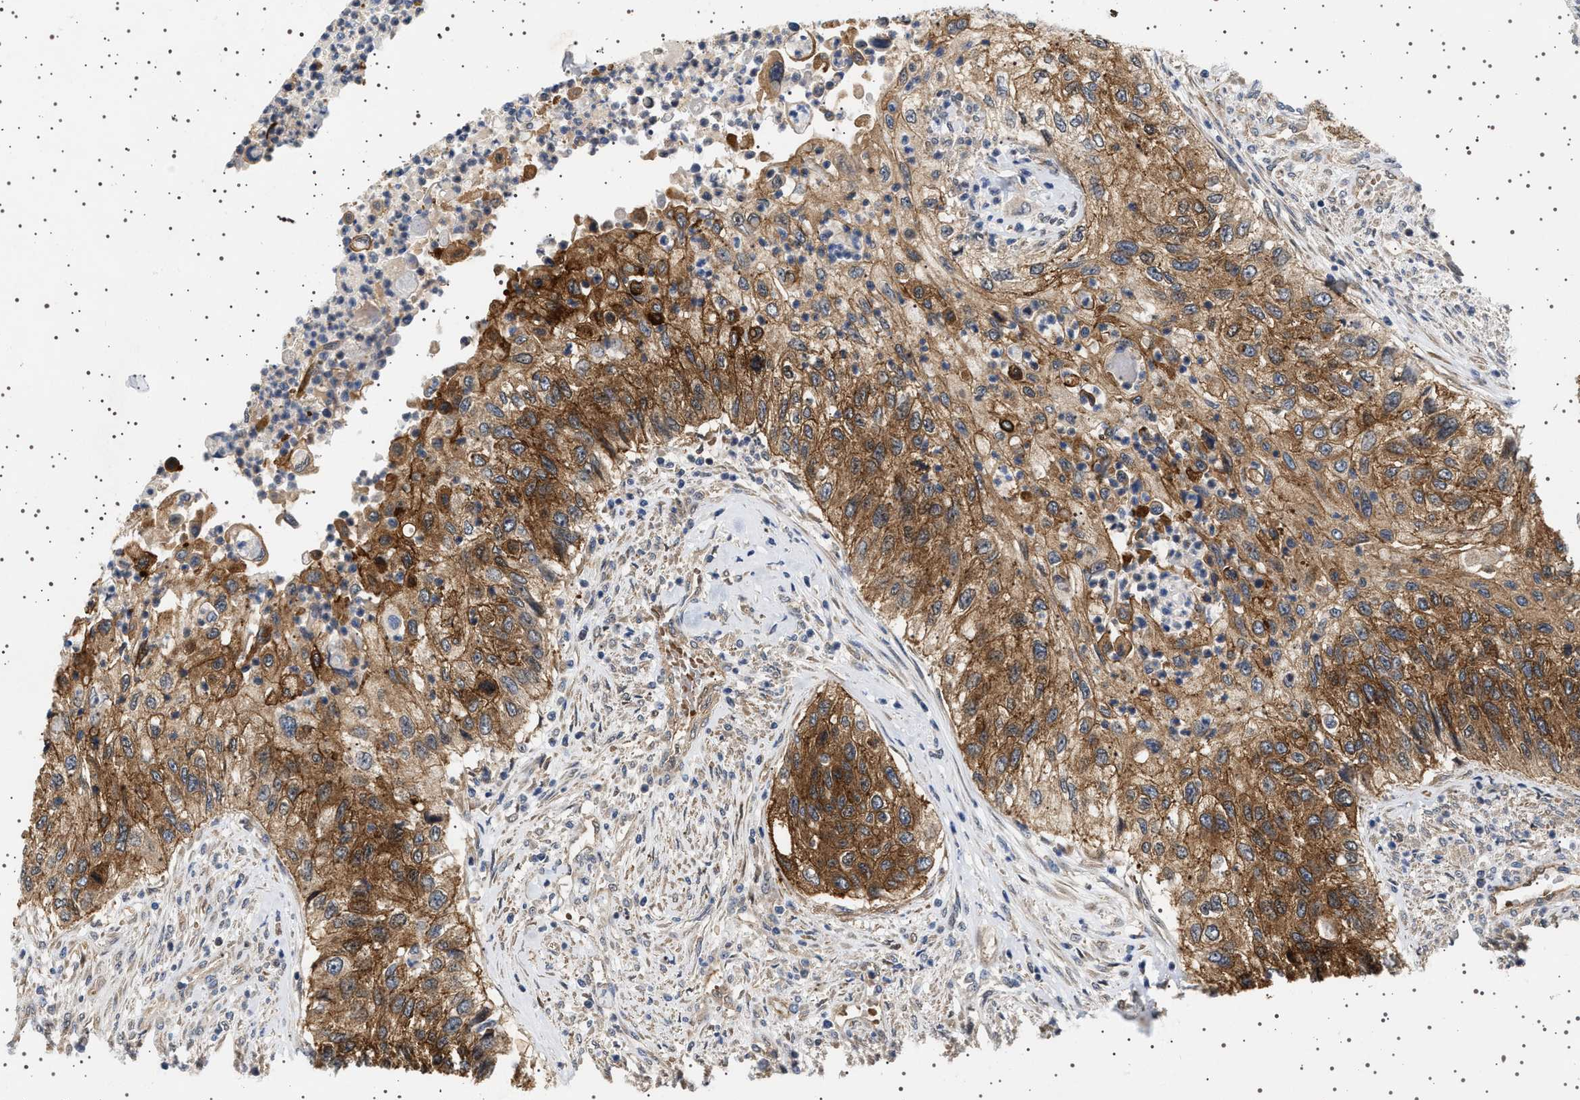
{"staining": {"intensity": "moderate", "quantity": ">75%", "location": "cytoplasmic/membranous"}, "tissue": "urothelial cancer", "cell_type": "Tumor cells", "image_type": "cancer", "snomed": [{"axis": "morphology", "description": "Urothelial carcinoma, High grade"}, {"axis": "topography", "description": "Urinary bladder"}], "caption": "This is an image of IHC staining of urothelial cancer, which shows moderate expression in the cytoplasmic/membranous of tumor cells.", "gene": "BAG3", "patient": {"sex": "female", "age": 60}}